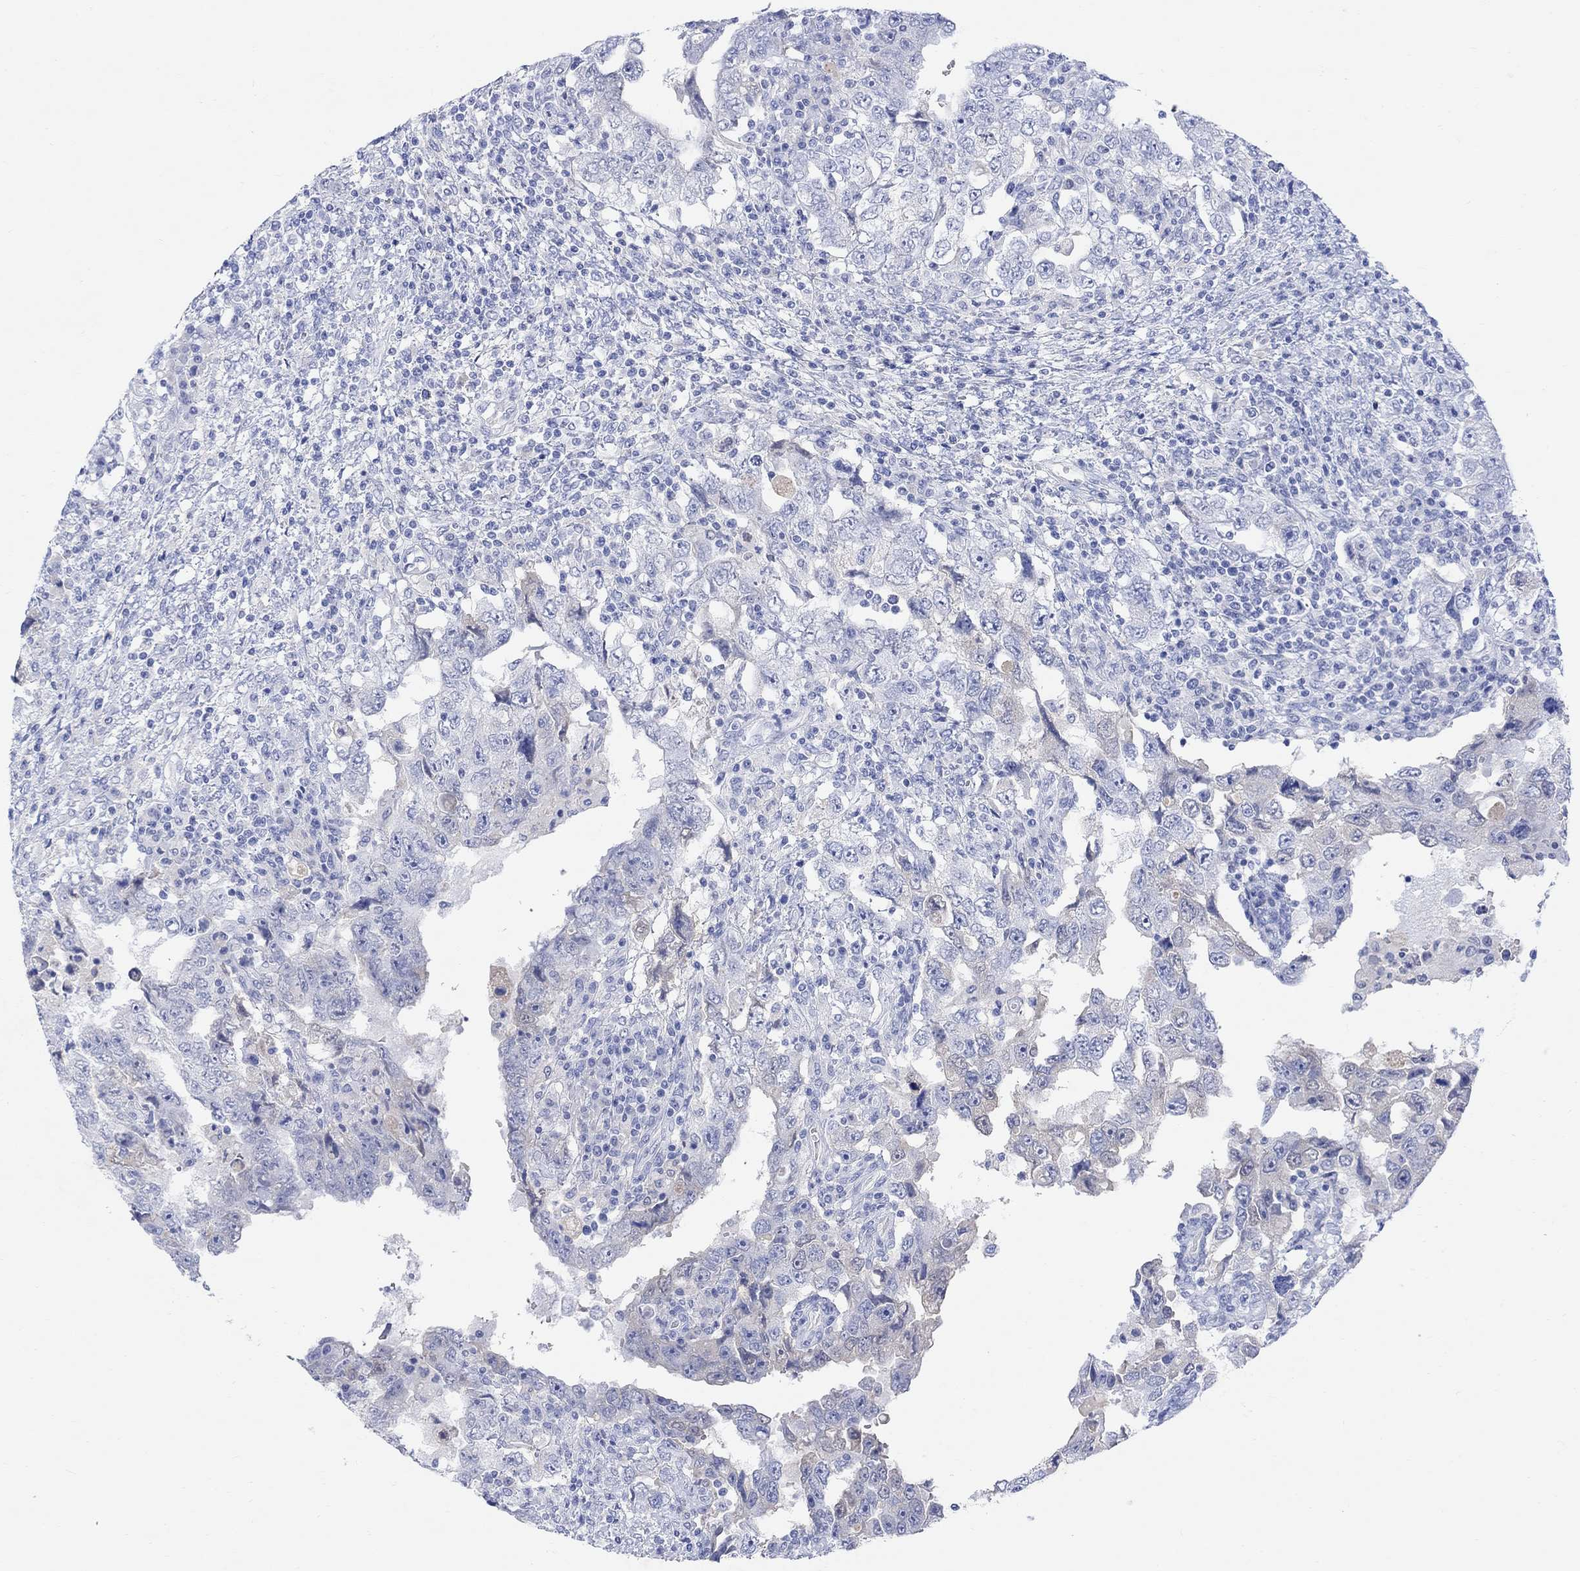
{"staining": {"intensity": "negative", "quantity": "none", "location": "none"}, "tissue": "testis cancer", "cell_type": "Tumor cells", "image_type": "cancer", "snomed": [{"axis": "morphology", "description": "Carcinoma, Embryonal, NOS"}, {"axis": "topography", "description": "Testis"}], "caption": "Immunohistochemical staining of human testis cancer (embryonal carcinoma) shows no significant expression in tumor cells.", "gene": "TYR", "patient": {"sex": "male", "age": 26}}